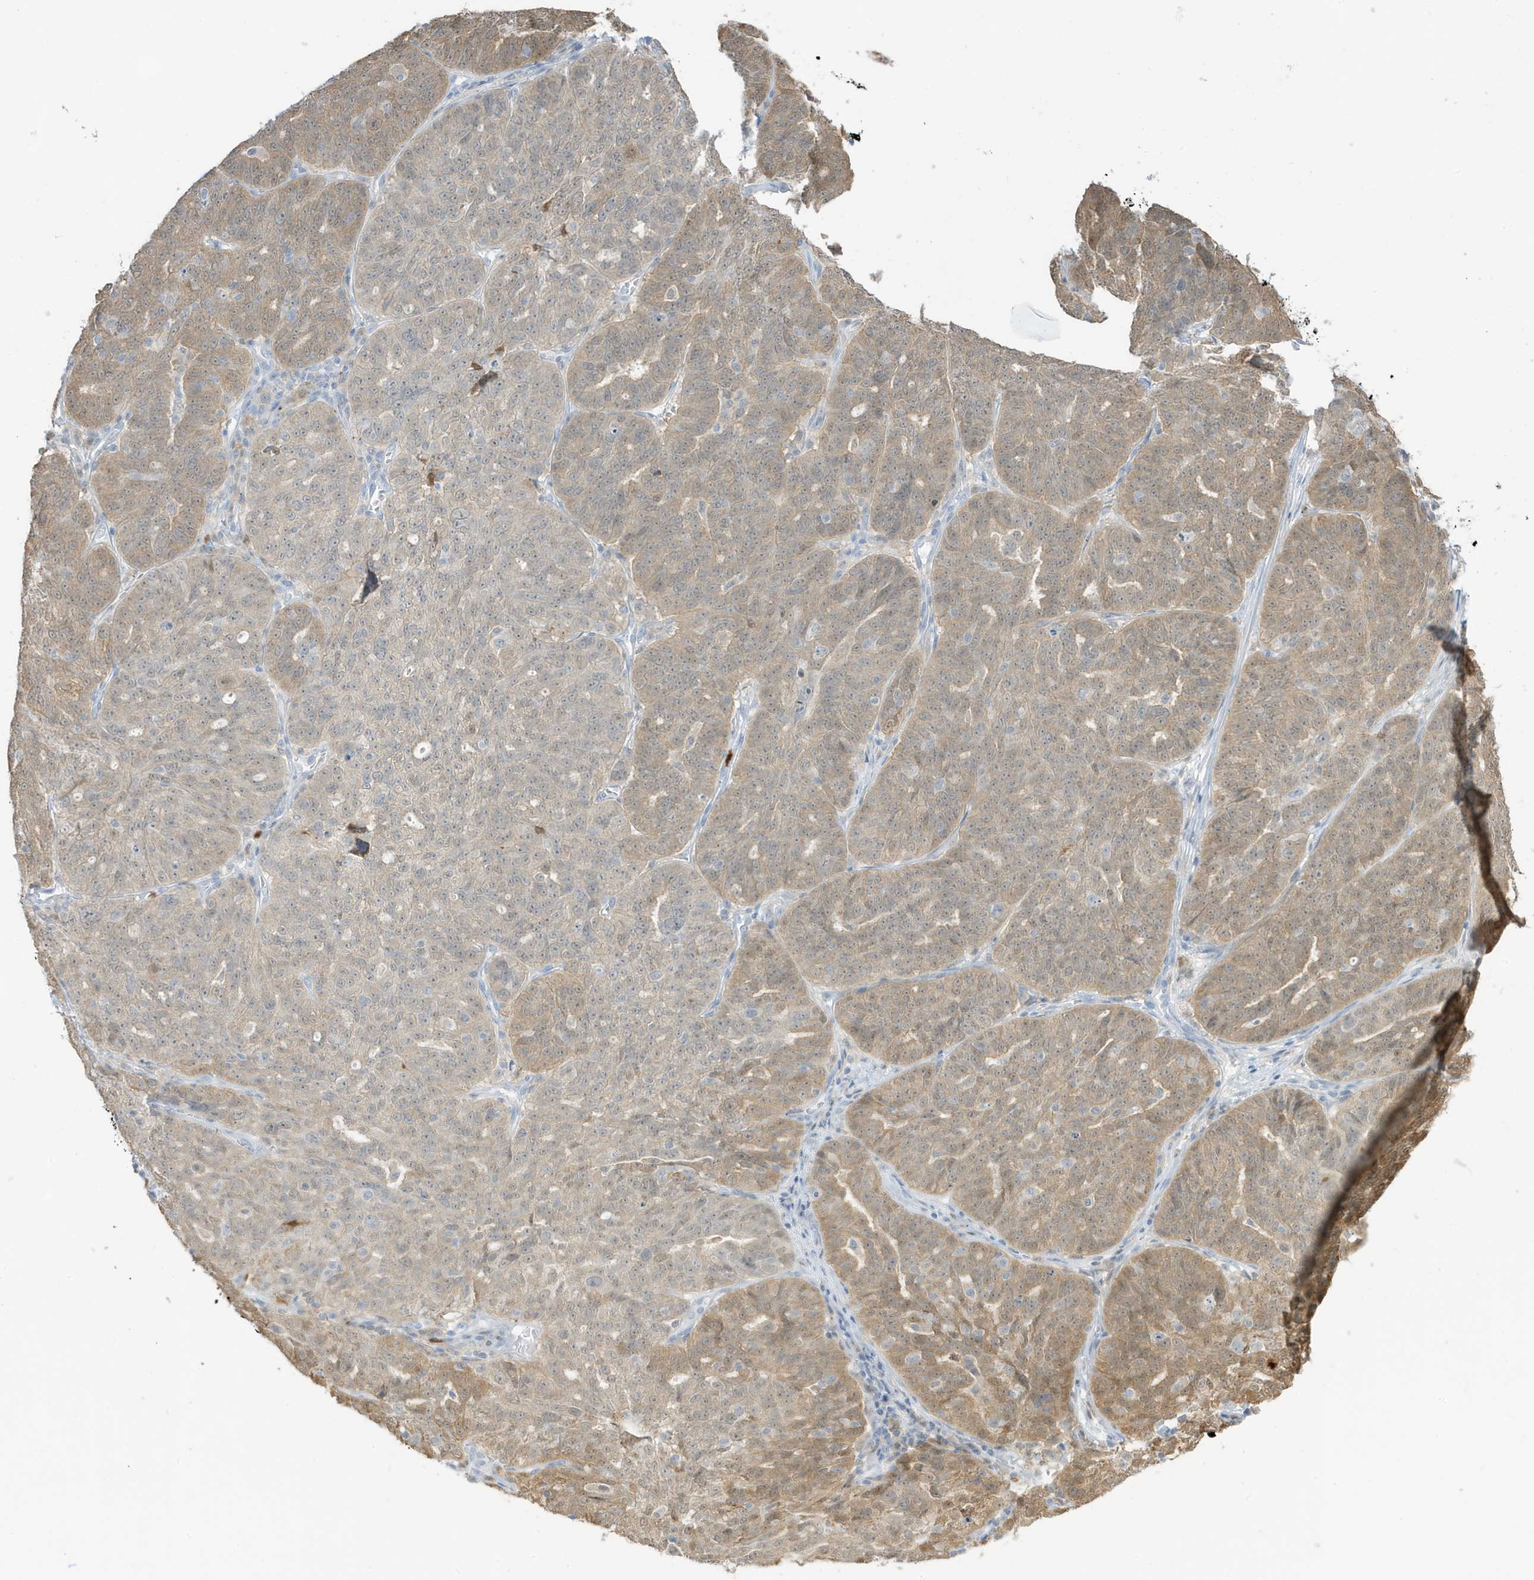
{"staining": {"intensity": "weak", "quantity": "25%-75%", "location": "cytoplasmic/membranous,nuclear"}, "tissue": "ovarian cancer", "cell_type": "Tumor cells", "image_type": "cancer", "snomed": [{"axis": "morphology", "description": "Cystadenocarcinoma, serous, NOS"}, {"axis": "topography", "description": "Ovary"}], "caption": "Immunohistochemistry photomicrograph of human ovarian cancer stained for a protein (brown), which displays low levels of weak cytoplasmic/membranous and nuclear positivity in about 25%-75% of tumor cells.", "gene": "GCA", "patient": {"sex": "female", "age": 59}}